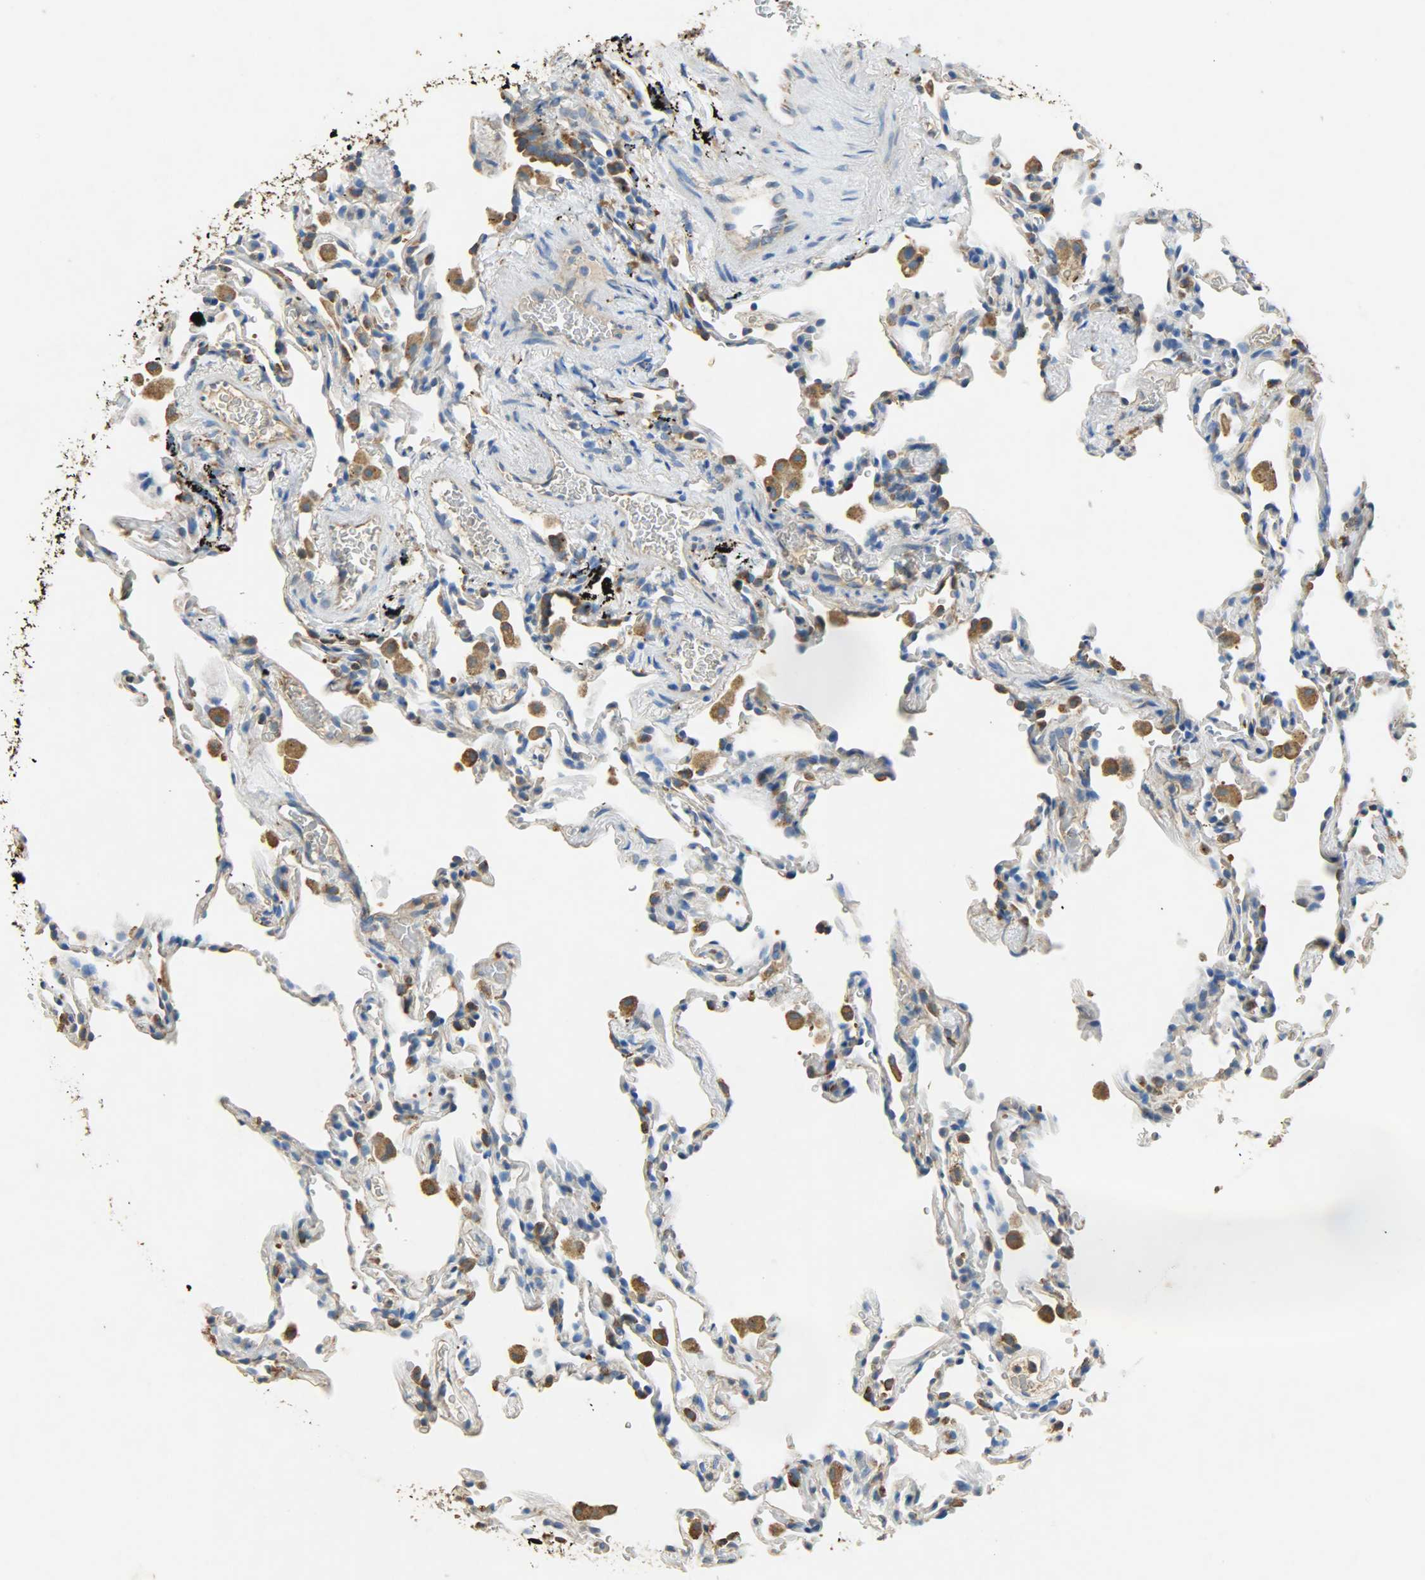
{"staining": {"intensity": "moderate", "quantity": "25%-75%", "location": "cytoplasmic/membranous"}, "tissue": "lung", "cell_type": "Alveolar cells", "image_type": "normal", "snomed": [{"axis": "morphology", "description": "Normal tissue, NOS"}, {"axis": "morphology", "description": "Soft tissue tumor metastatic"}, {"axis": "topography", "description": "Lung"}], "caption": "Immunohistochemistry (IHC) photomicrograph of normal human lung stained for a protein (brown), which exhibits medium levels of moderate cytoplasmic/membranous expression in approximately 25%-75% of alveolar cells.", "gene": "HSPA5", "patient": {"sex": "male", "age": 59}}